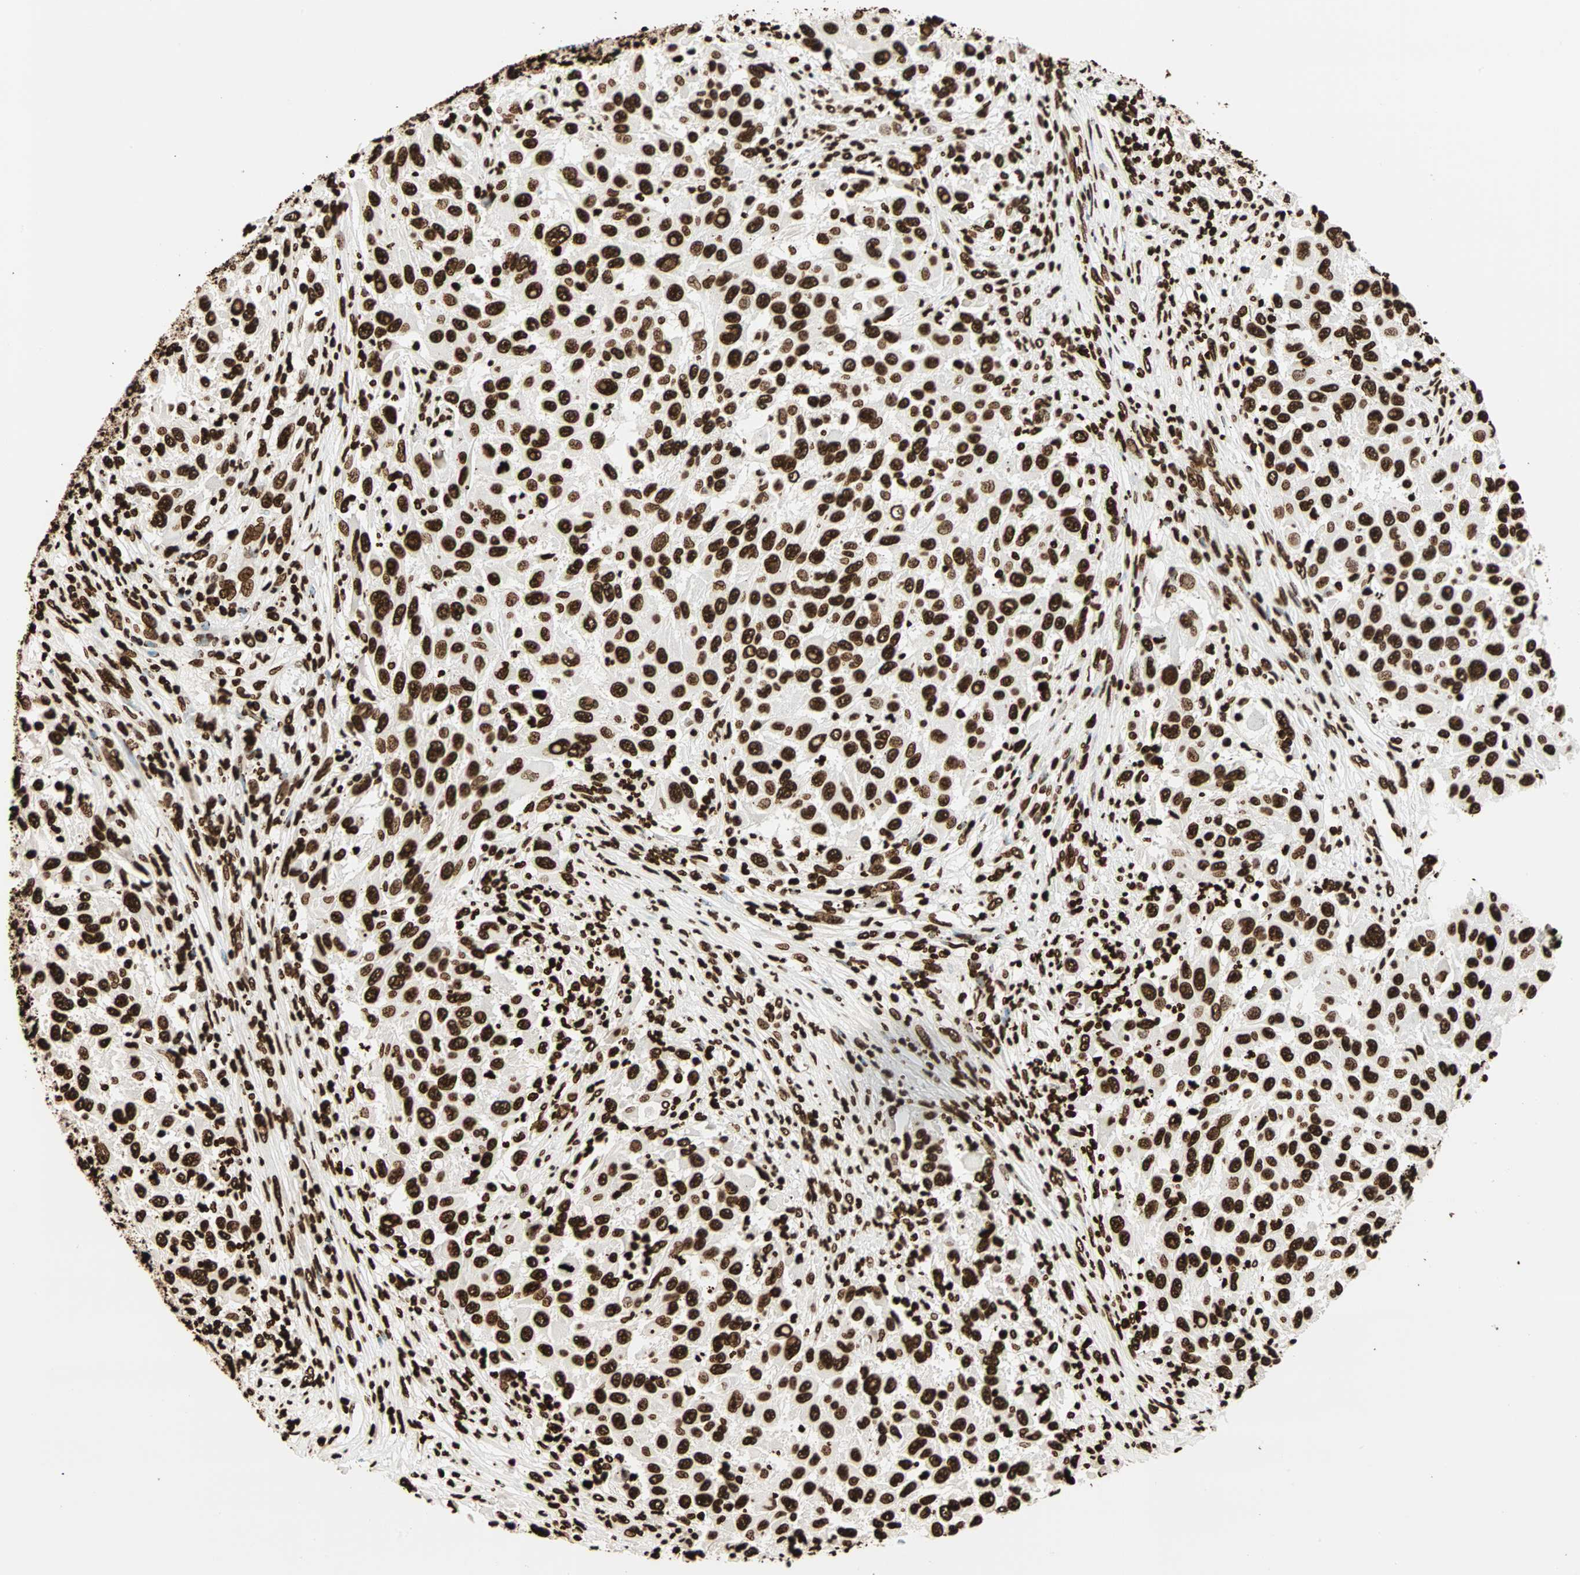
{"staining": {"intensity": "strong", "quantity": ">75%", "location": "nuclear"}, "tissue": "melanoma", "cell_type": "Tumor cells", "image_type": "cancer", "snomed": [{"axis": "morphology", "description": "Malignant melanoma, Metastatic site"}, {"axis": "topography", "description": "Lymph node"}], "caption": "High-power microscopy captured an IHC micrograph of melanoma, revealing strong nuclear staining in about >75% of tumor cells.", "gene": "GLI2", "patient": {"sex": "male", "age": 61}}